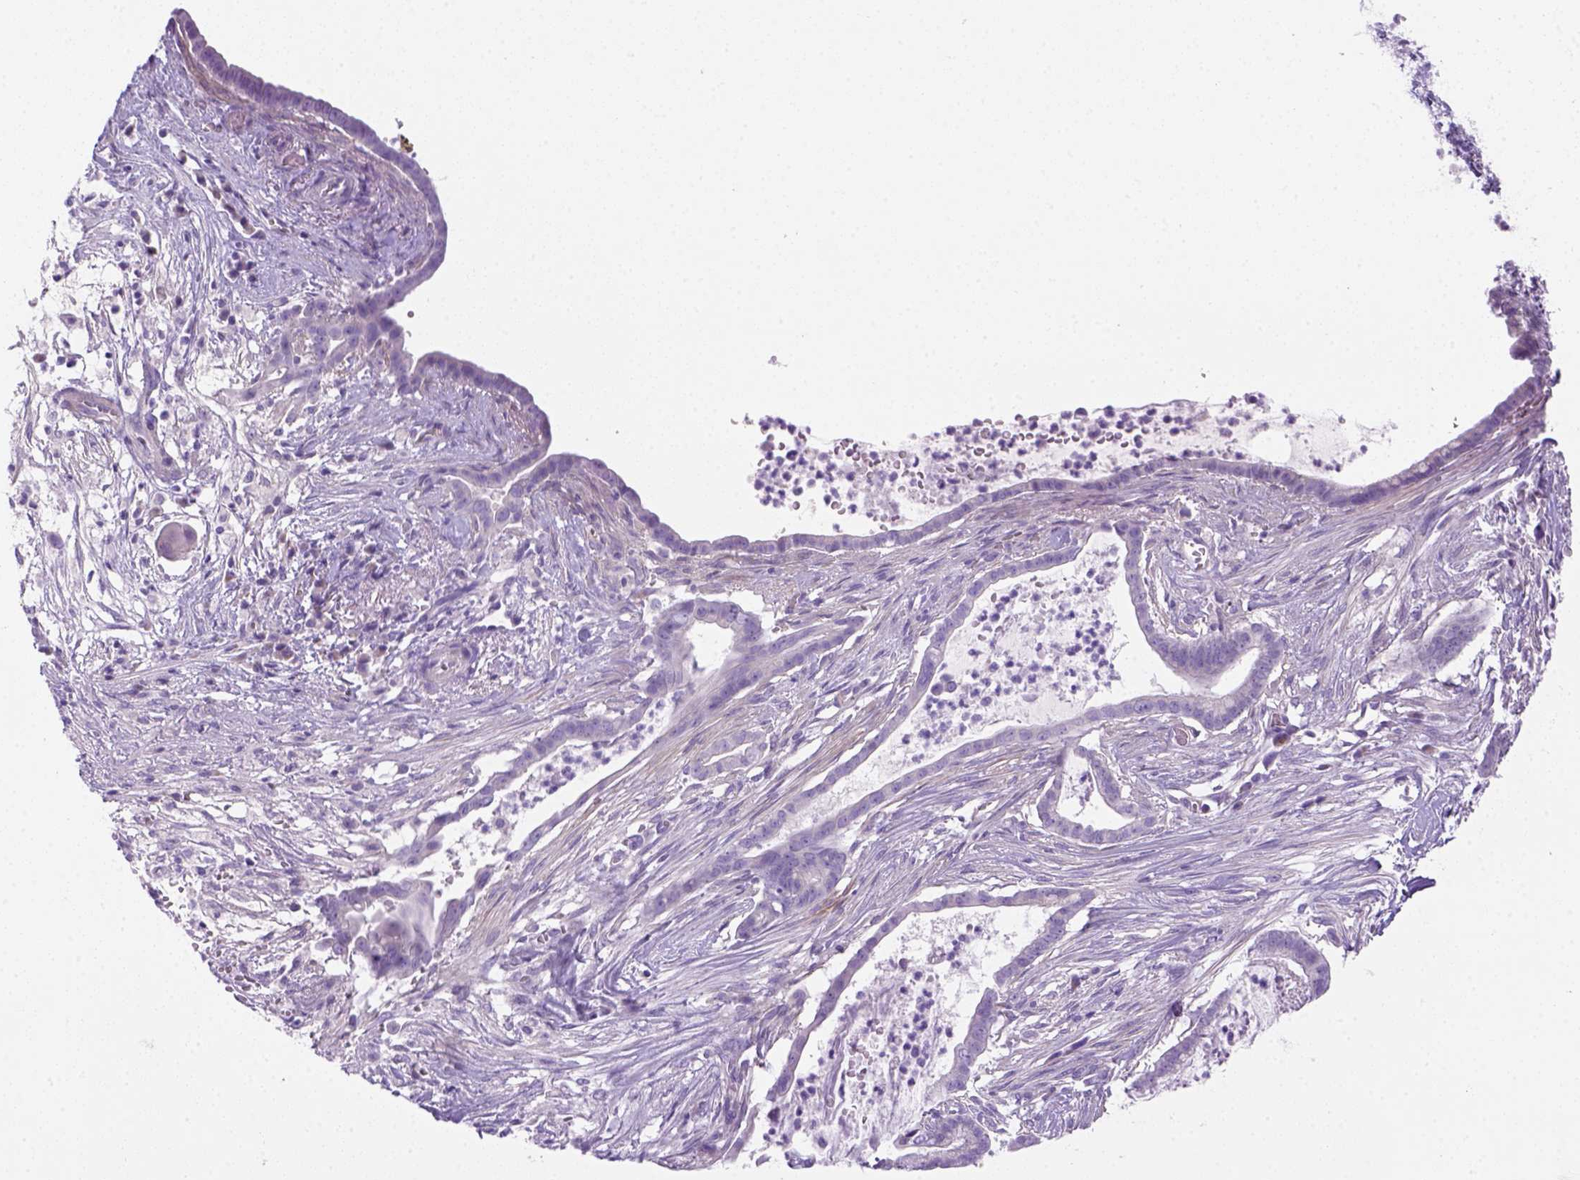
{"staining": {"intensity": "negative", "quantity": "none", "location": "none"}, "tissue": "pancreatic cancer", "cell_type": "Tumor cells", "image_type": "cancer", "snomed": [{"axis": "morphology", "description": "Adenocarcinoma, NOS"}, {"axis": "topography", "description": "Pancreas"}], "caption": "There is no significant expression in tumor cells of pancreatic adenocarcinoma.", "gene": "DNAH11", "patient": {"sex": "male", "age": 61}}